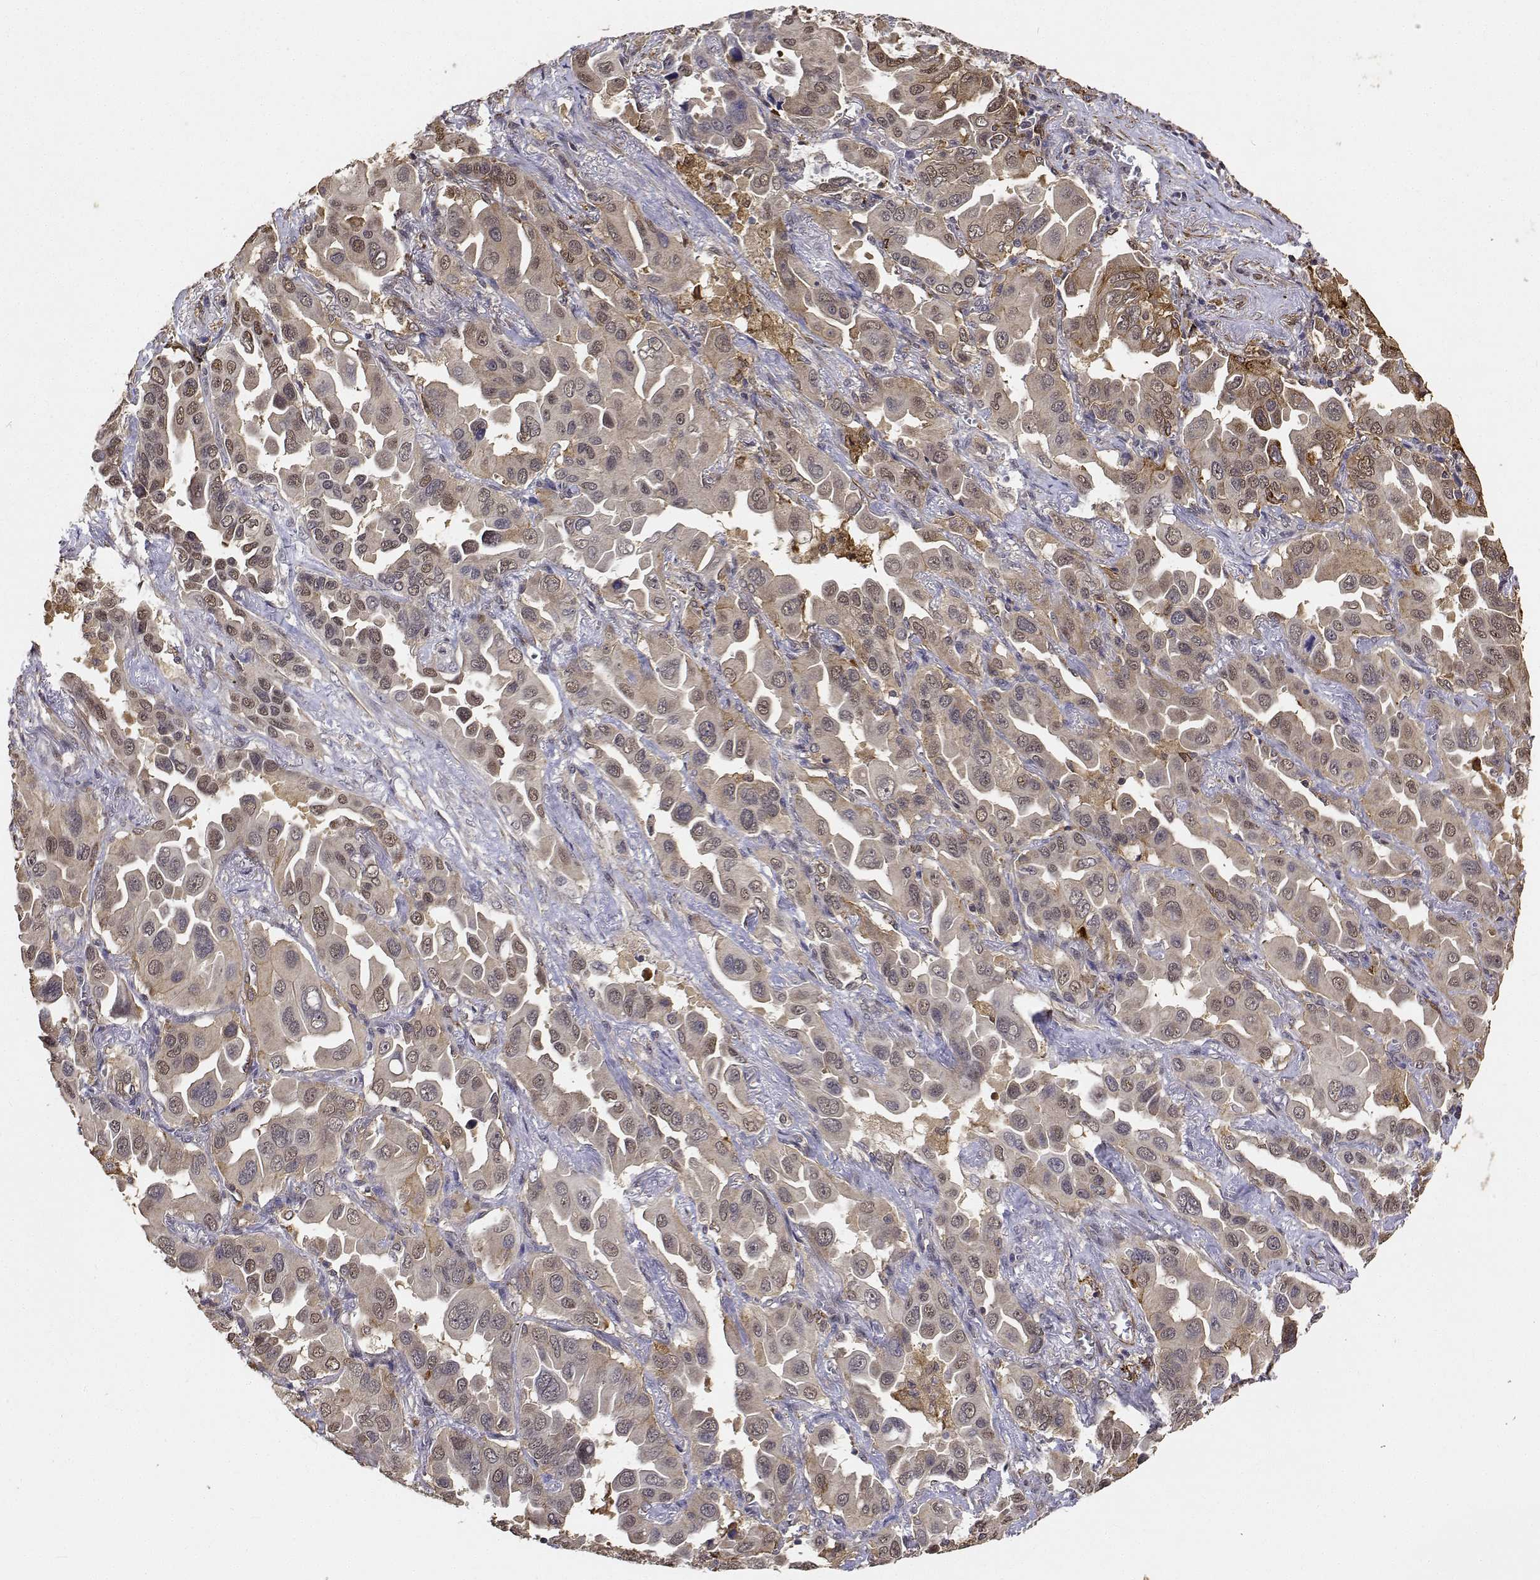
{"staining": {"intensity": "negative", "quantity": "none", "location": "none"}, "tissue": "lung cancer", "cell_type": "Tumor cells", "image_type": "cancer", "snomed": [{"axis": "morphology", "description": "Adenocarcinoma, NOS"}, {"axis": "topography", "description": "Lung"}], "caption": "DAB immunohistochemical staining of human lung cancer (adenocarcinoma) displays no significant staining in tumor cells.", "gene": "PCID2", "patient": {"sex": "male", "age": 64}}